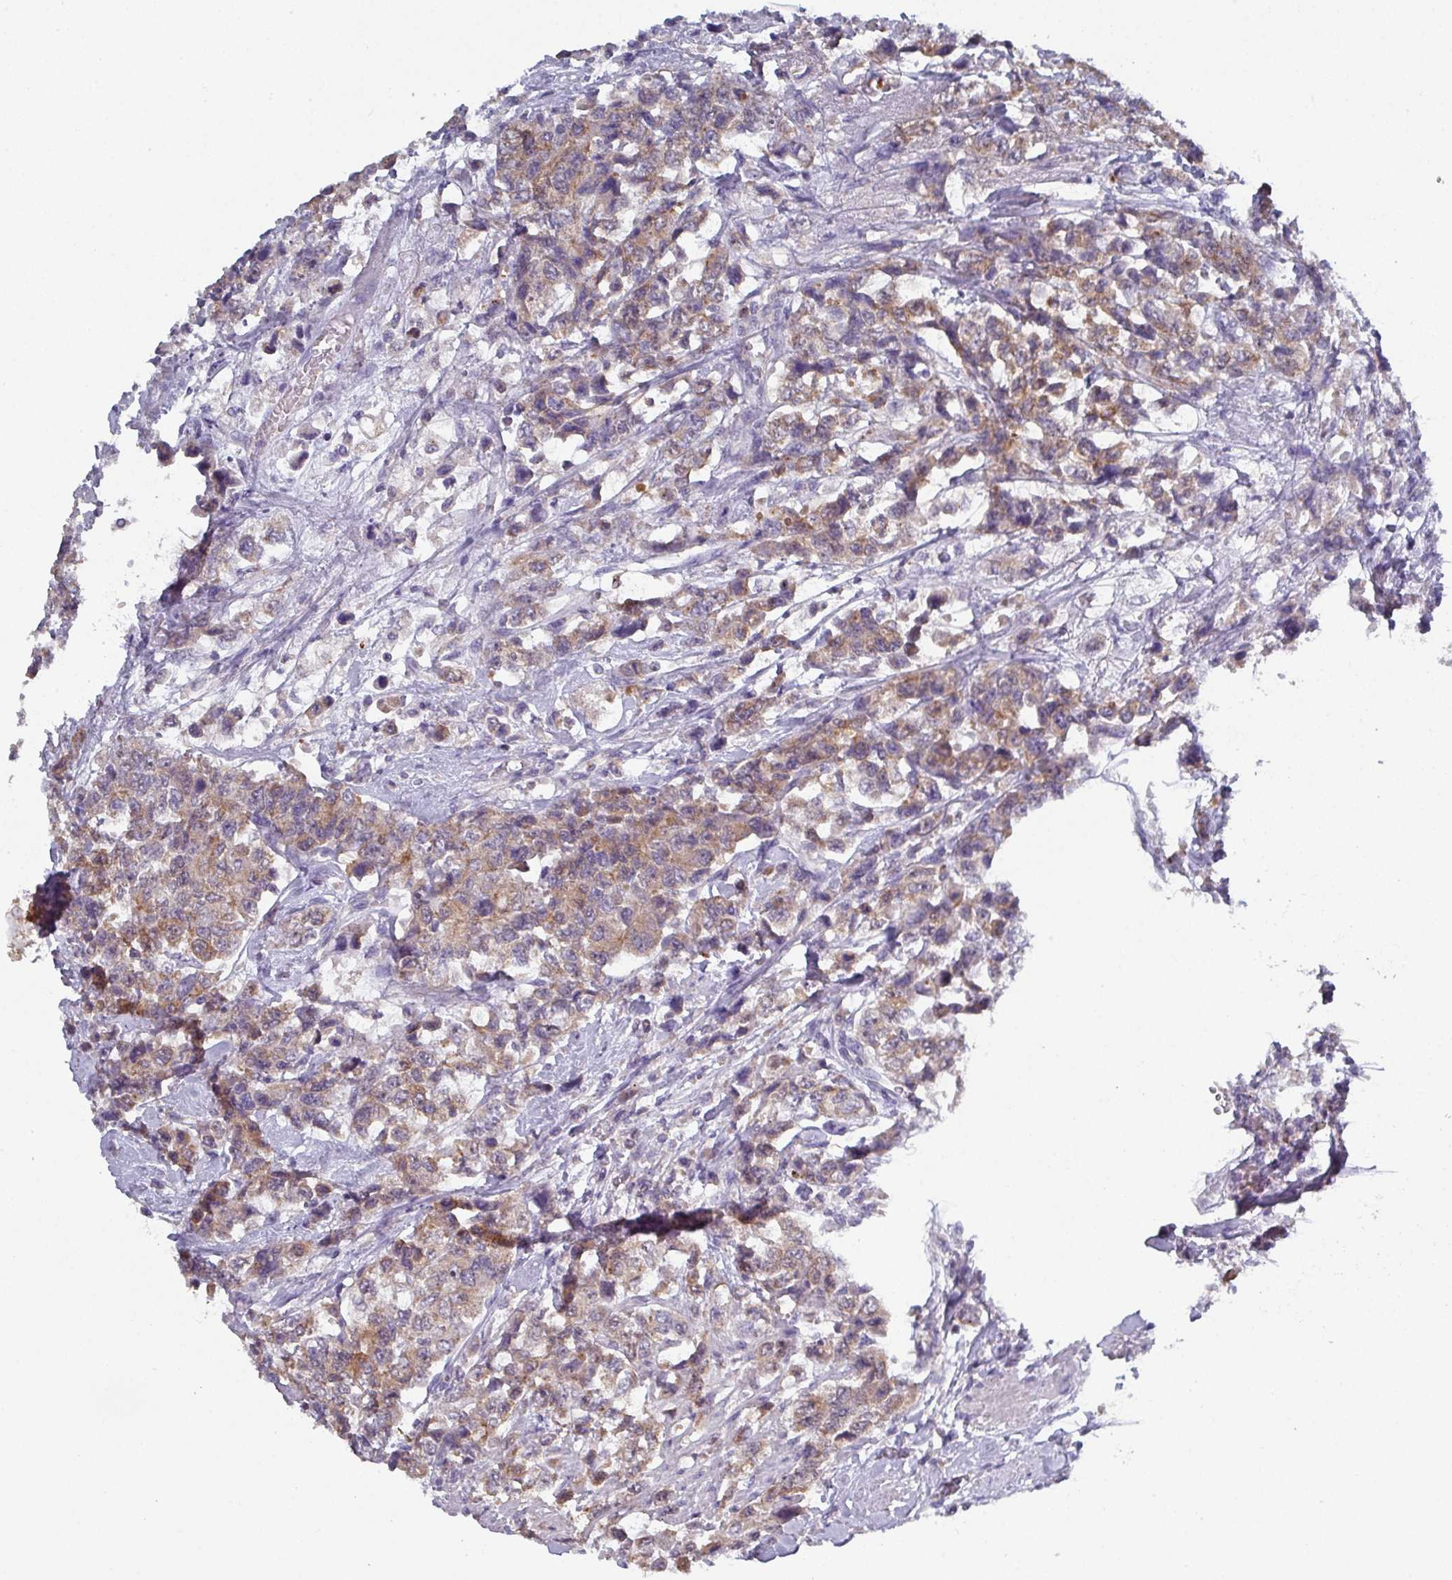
{"staining": {"intensity": "moderate", "quantity": ">75%", "location": "cytoplasmic/membranous"}, "tissue": "urothelial cancer", "cell_type": "Tumor cells", "image_type": "cancer", "snomed": [{"axis": "morphology", "description": "Urothelial carcinoma, High grade"}, {"axis": "topography", "description": "Urinary bladder"}], "caption": "The histopathology image demonstrates immunohistochemical staining of high-grade urothelial carcinoma. There is moderate cytoplasmic/membranous expression is appreciated in approximately >75% of tumor cells. Nuclei are stained in blue.", "gene": "DCAF12L2", "patient": {"sex": "female", "age": 78}}